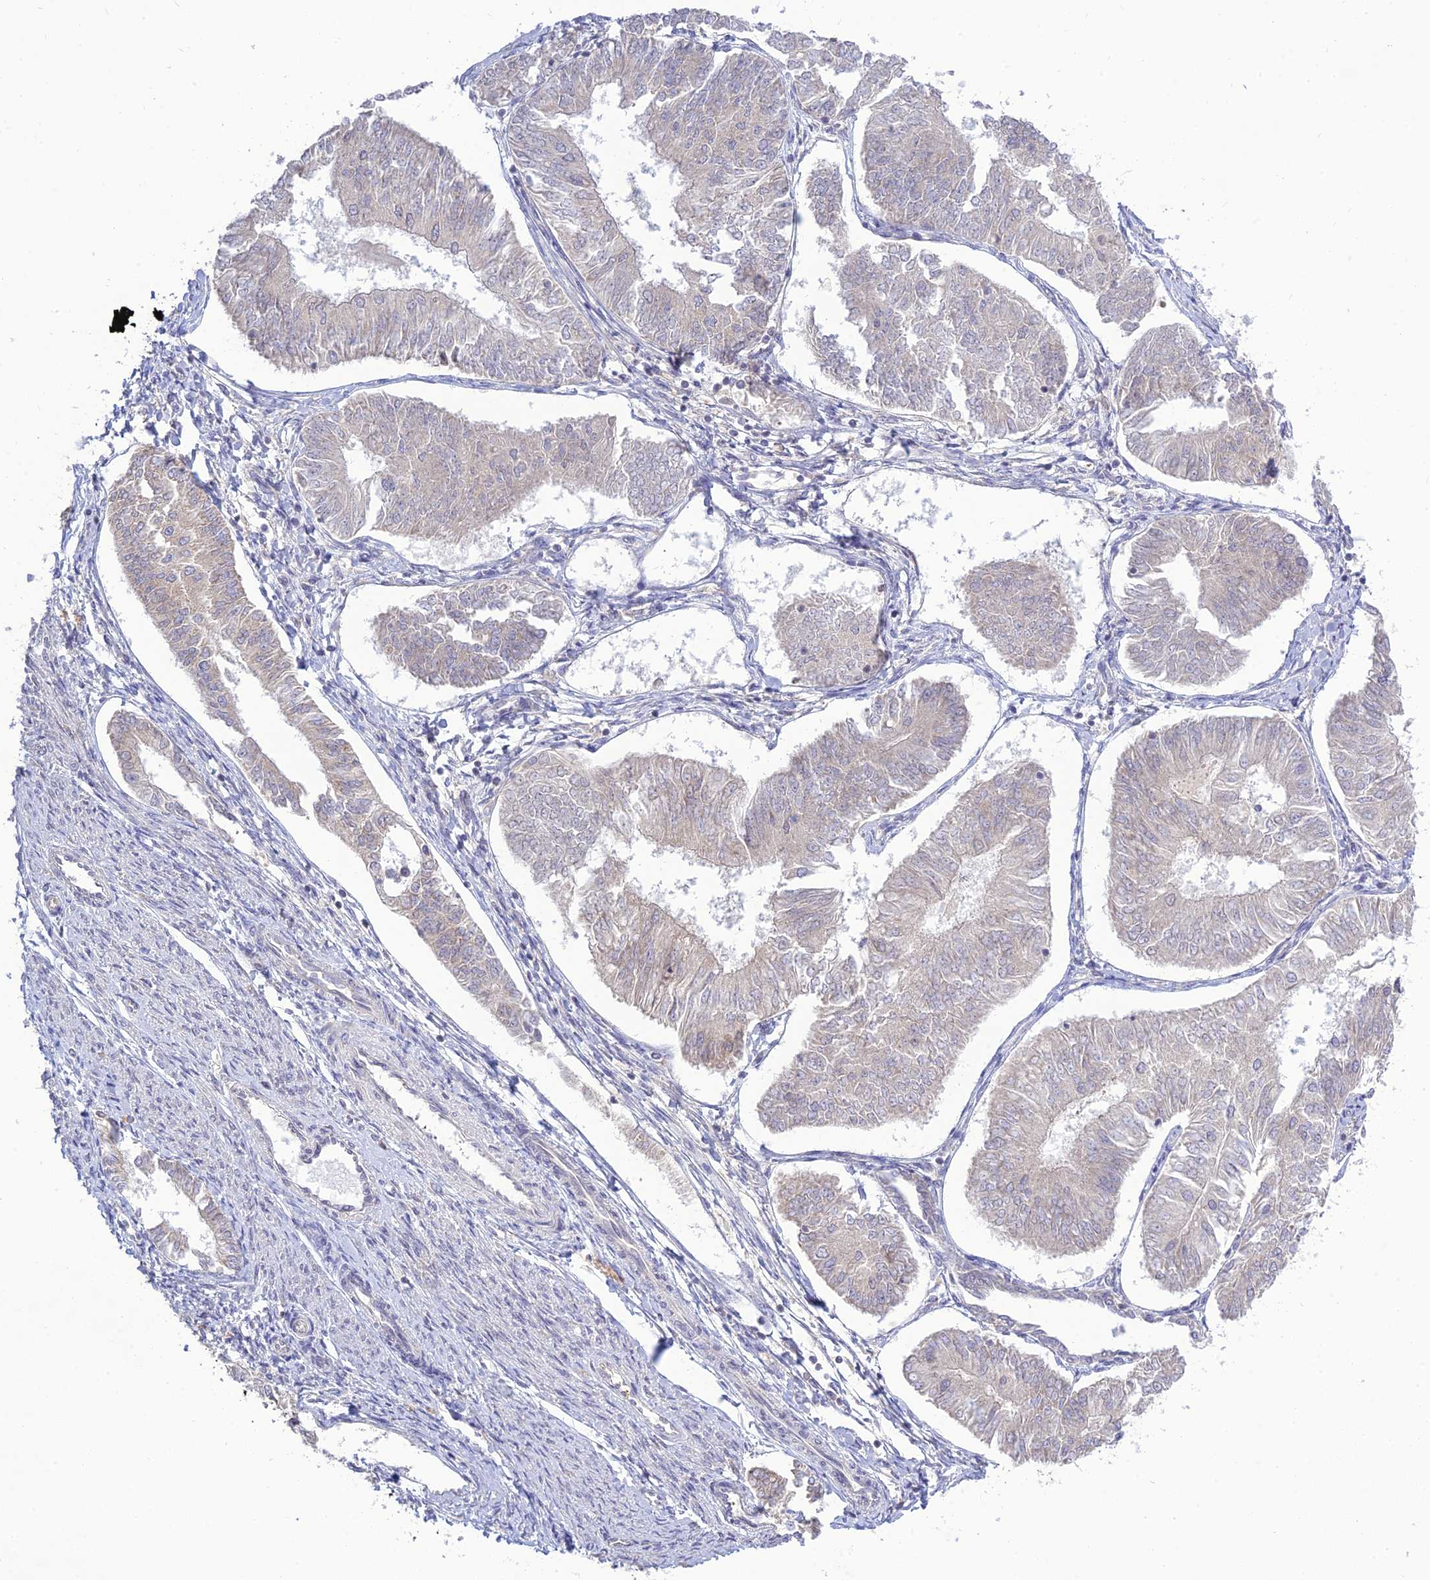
{"staining": {"intensity": "negative", "quantity": "none", "location": "none"}, "tissue": "endometrial cancer", "cell_type": "Tumor cells", "image_type": "cancer", "snomed": [{"axis": "morphology", "description": "Adenocarcinoma, NOS"}, {"axis": "topography", "description": "Endometrium"}], "caption": "DAB immunohistochemical staining of endometrial adenocarcinoma exhibits no significant expression in tumor cells.", "gene": "TMEM40", "patient": {"sex": "female", "age": 58}}